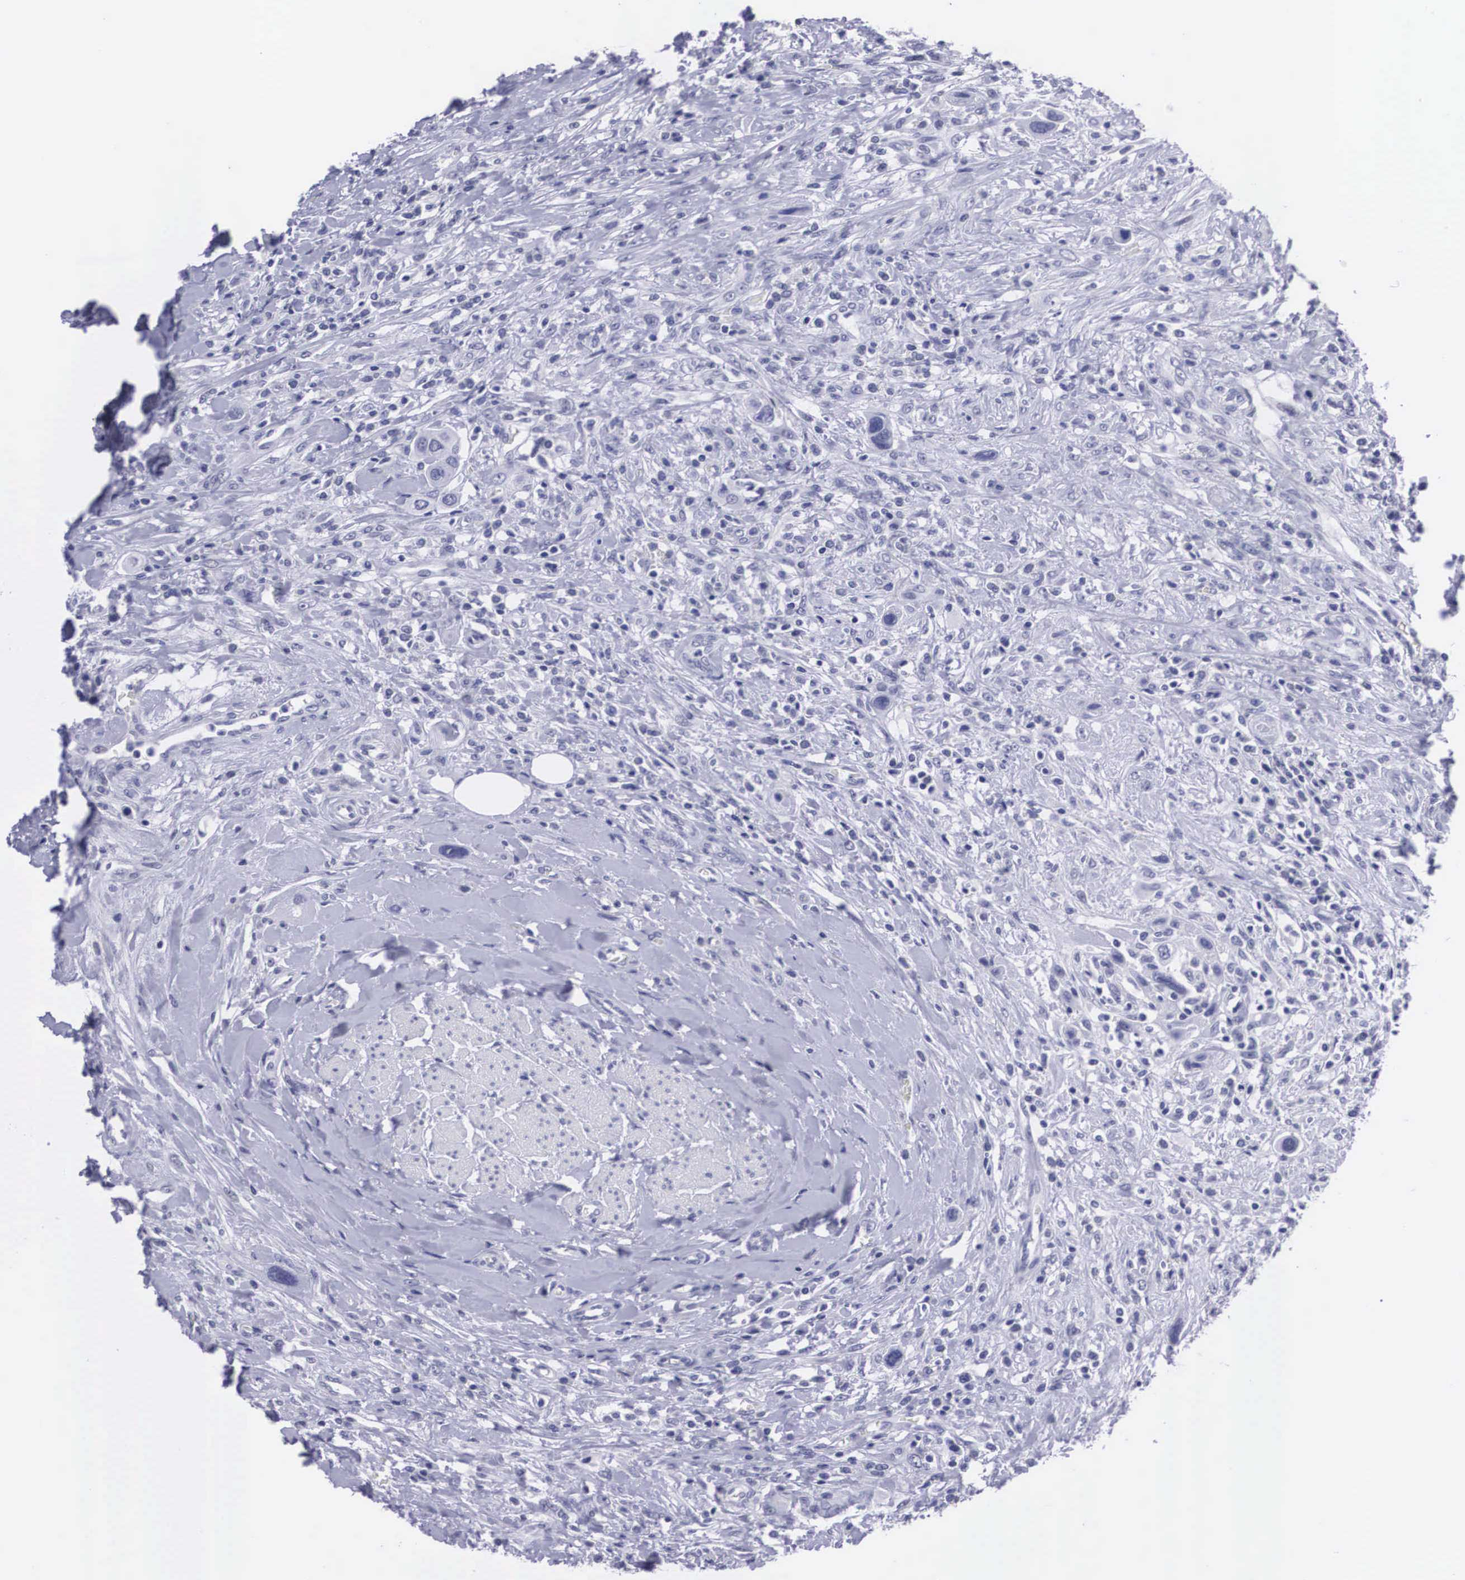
{"staining": {"intensity": "negative", "quantity": "none", "location": "none"}, "tissue": "urothelial cancer", "cell_type": "Tumor cells", "image_type": "cancer", "snomed": [{"axis": "morphology", "description": "Urothelial carcinoma, High grade"}, {"axis": "topography", "description": "Urinary bladder"}], "caption": "An IHC image of urothelial carcinoma (high-grade) is shown. There is no staining in tumor cells of urothelial carcinoma (high-grade). (DAB (3,3'-diaminobenzidine) IHC visualized using brightfield microscopy, high magnification).", "gene": "C22orf31", "patient": {"sex": "male", "age": 50}}